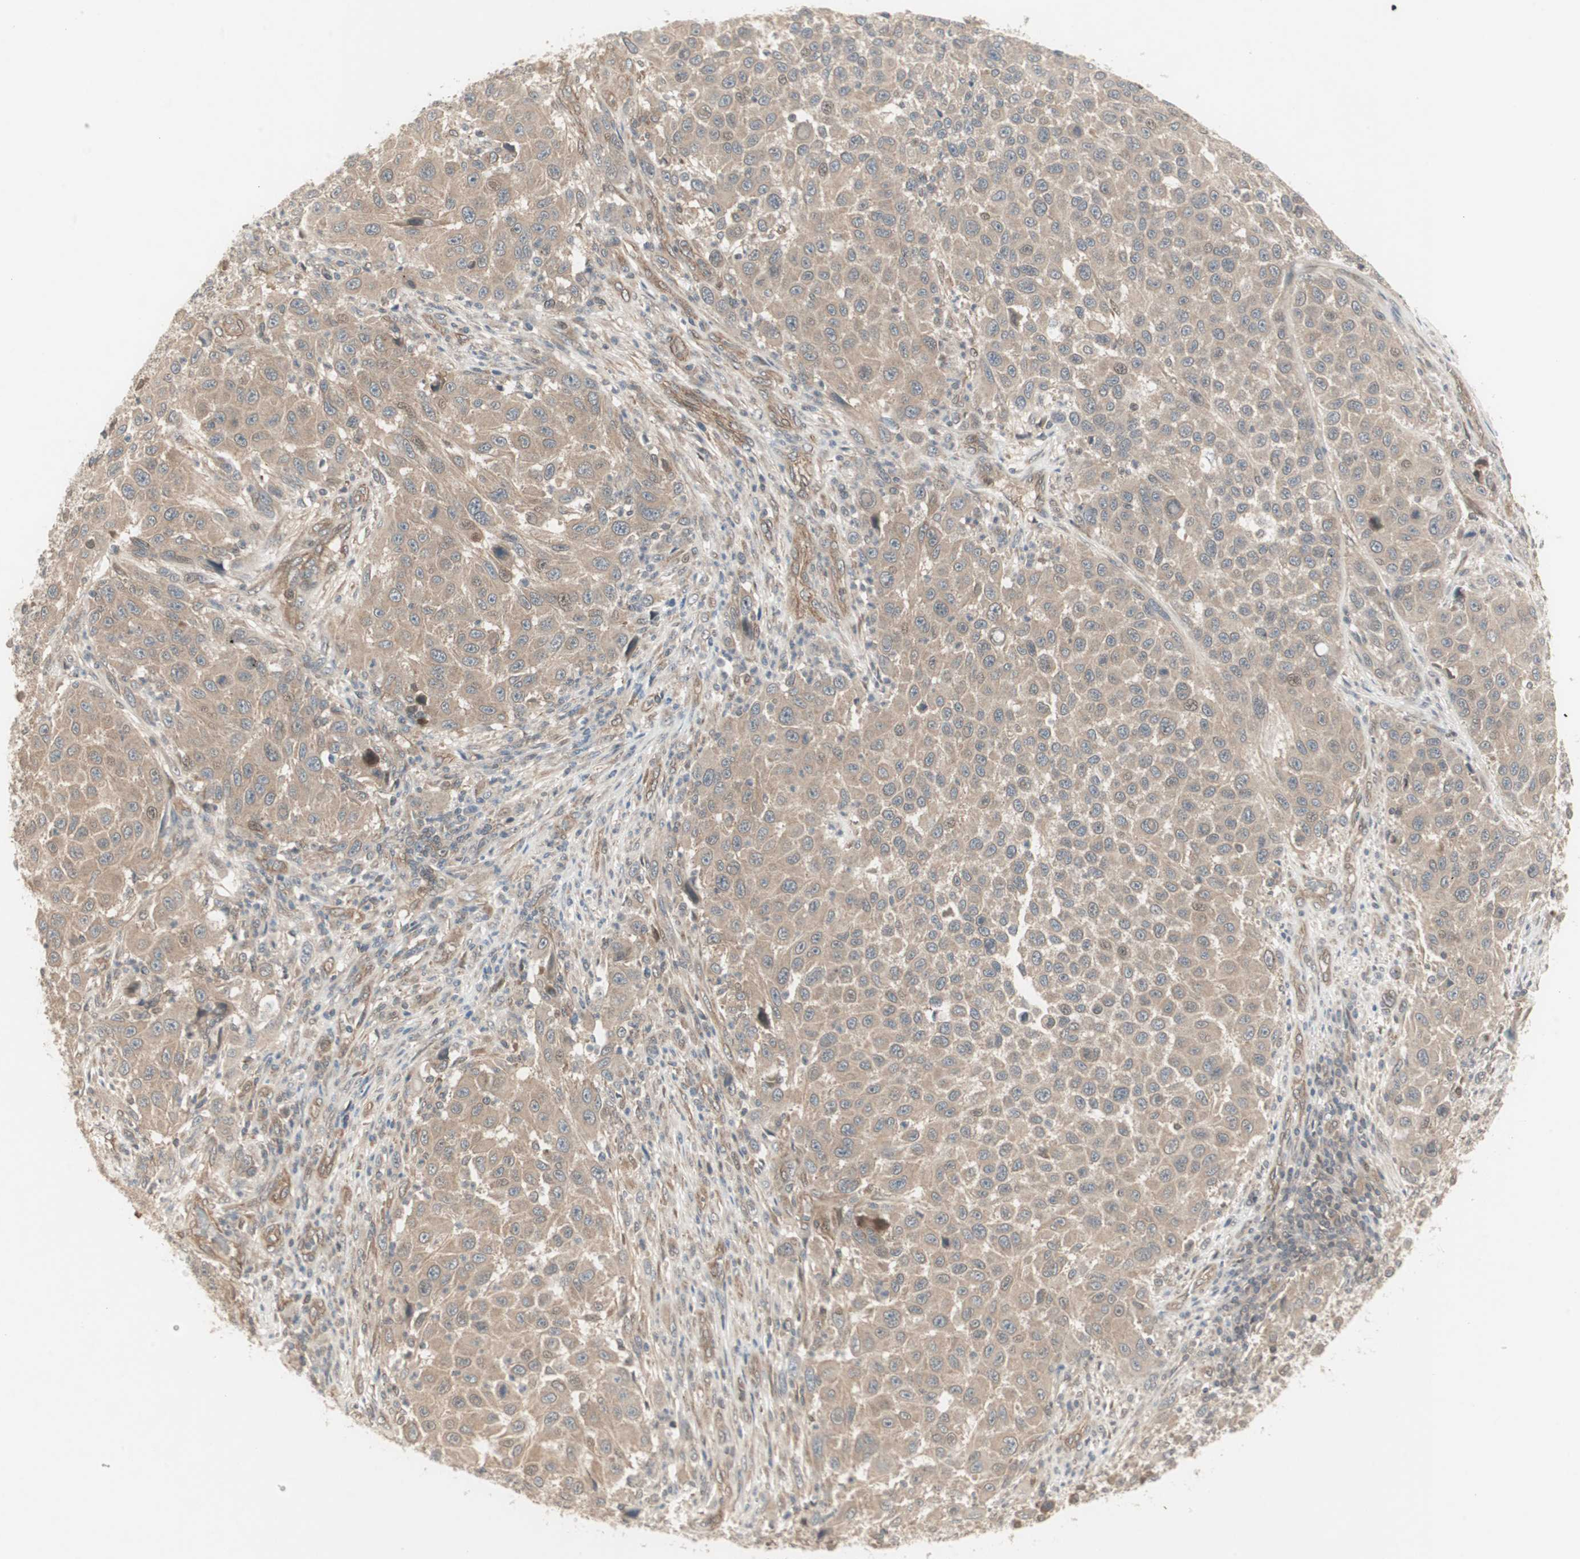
{"staining": {"intensity": "weak", "quantity": ">75%", "location": "cytoplasmic/membranous"}, "tissue": "melanoma", "cell_type": "Tumor cells", "image_type": "cancer", "snomed": [{"axis": "morphology", "description": "Malignant melanoma, Metastatic site"}, {"axis": "topography", "description": "Lymph node"}], "caption": "Protein staining of melanoma tissue shows weak cytoplasmic/membranous staining in approximately >75% of tumor cells. (DAB (3,3'-diaminobenzidine) IHC, brown staining for protein, blue staining for nuclei).", "gene": "PFDN1", "patient": {"sex": "male", "age": 61}}